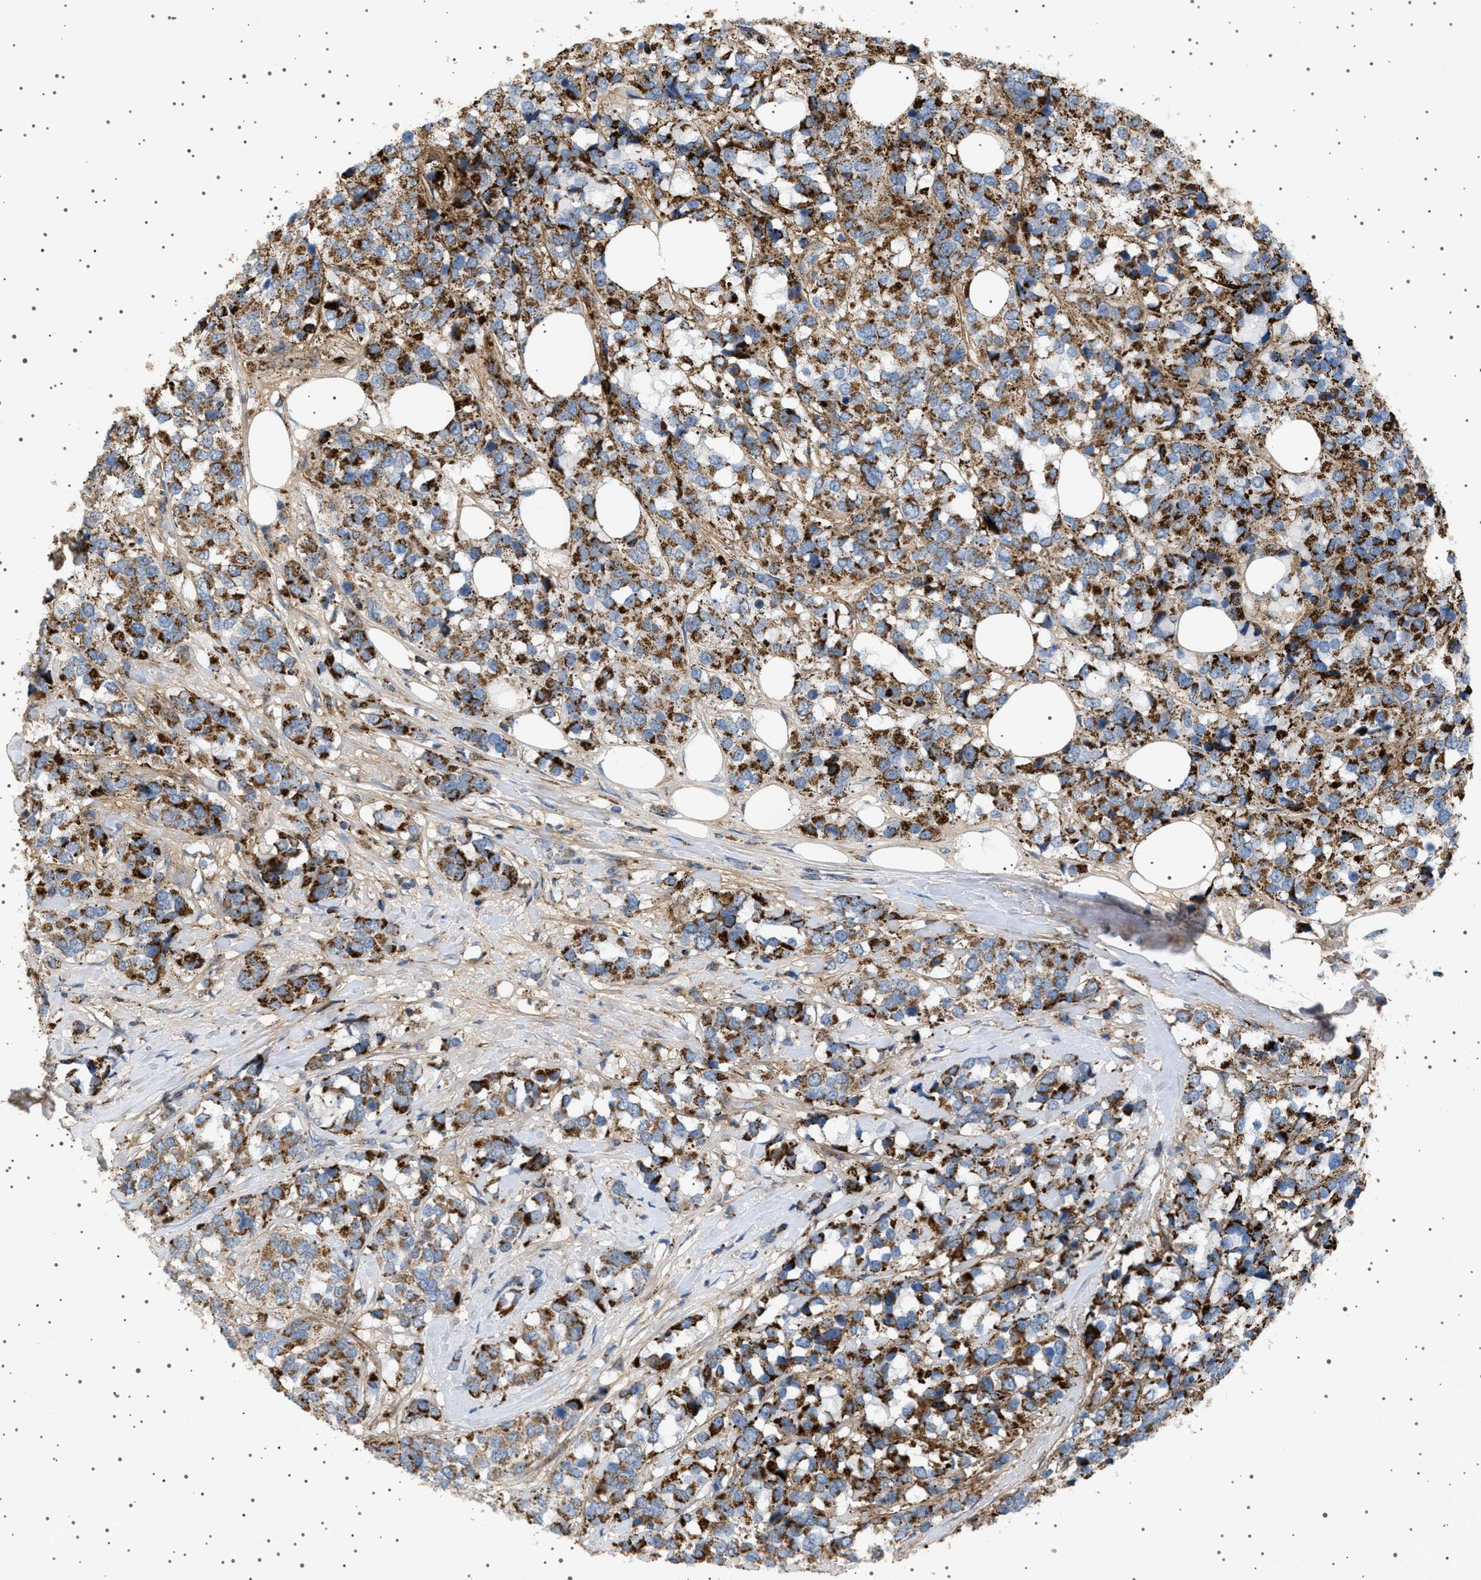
{"staining": {"intensity": "strong", "quantity": ">75%", "location": "cytoplasmic/membranous"}, "tissue": "breast cancer", "cell_type": "Tumor cells", "image_type": "cancer", "snomed": [{"axis": "morphology", "description": "Lobular carcinoma"}, {"axis": "topography", "description": "Breast"}], "caption": "Breast lobular carcinoma tissue displays strong cytoplasmic/membranous positivity in approximately >75% of tumor cells The staining was performed using DAB to visualize the protein expression in brown, while the nuclei were stained in blue with hematoxylin (Magnification: 20x).", "gene": "UBXN8", "patient": {"sex": "female", "age": 59}}